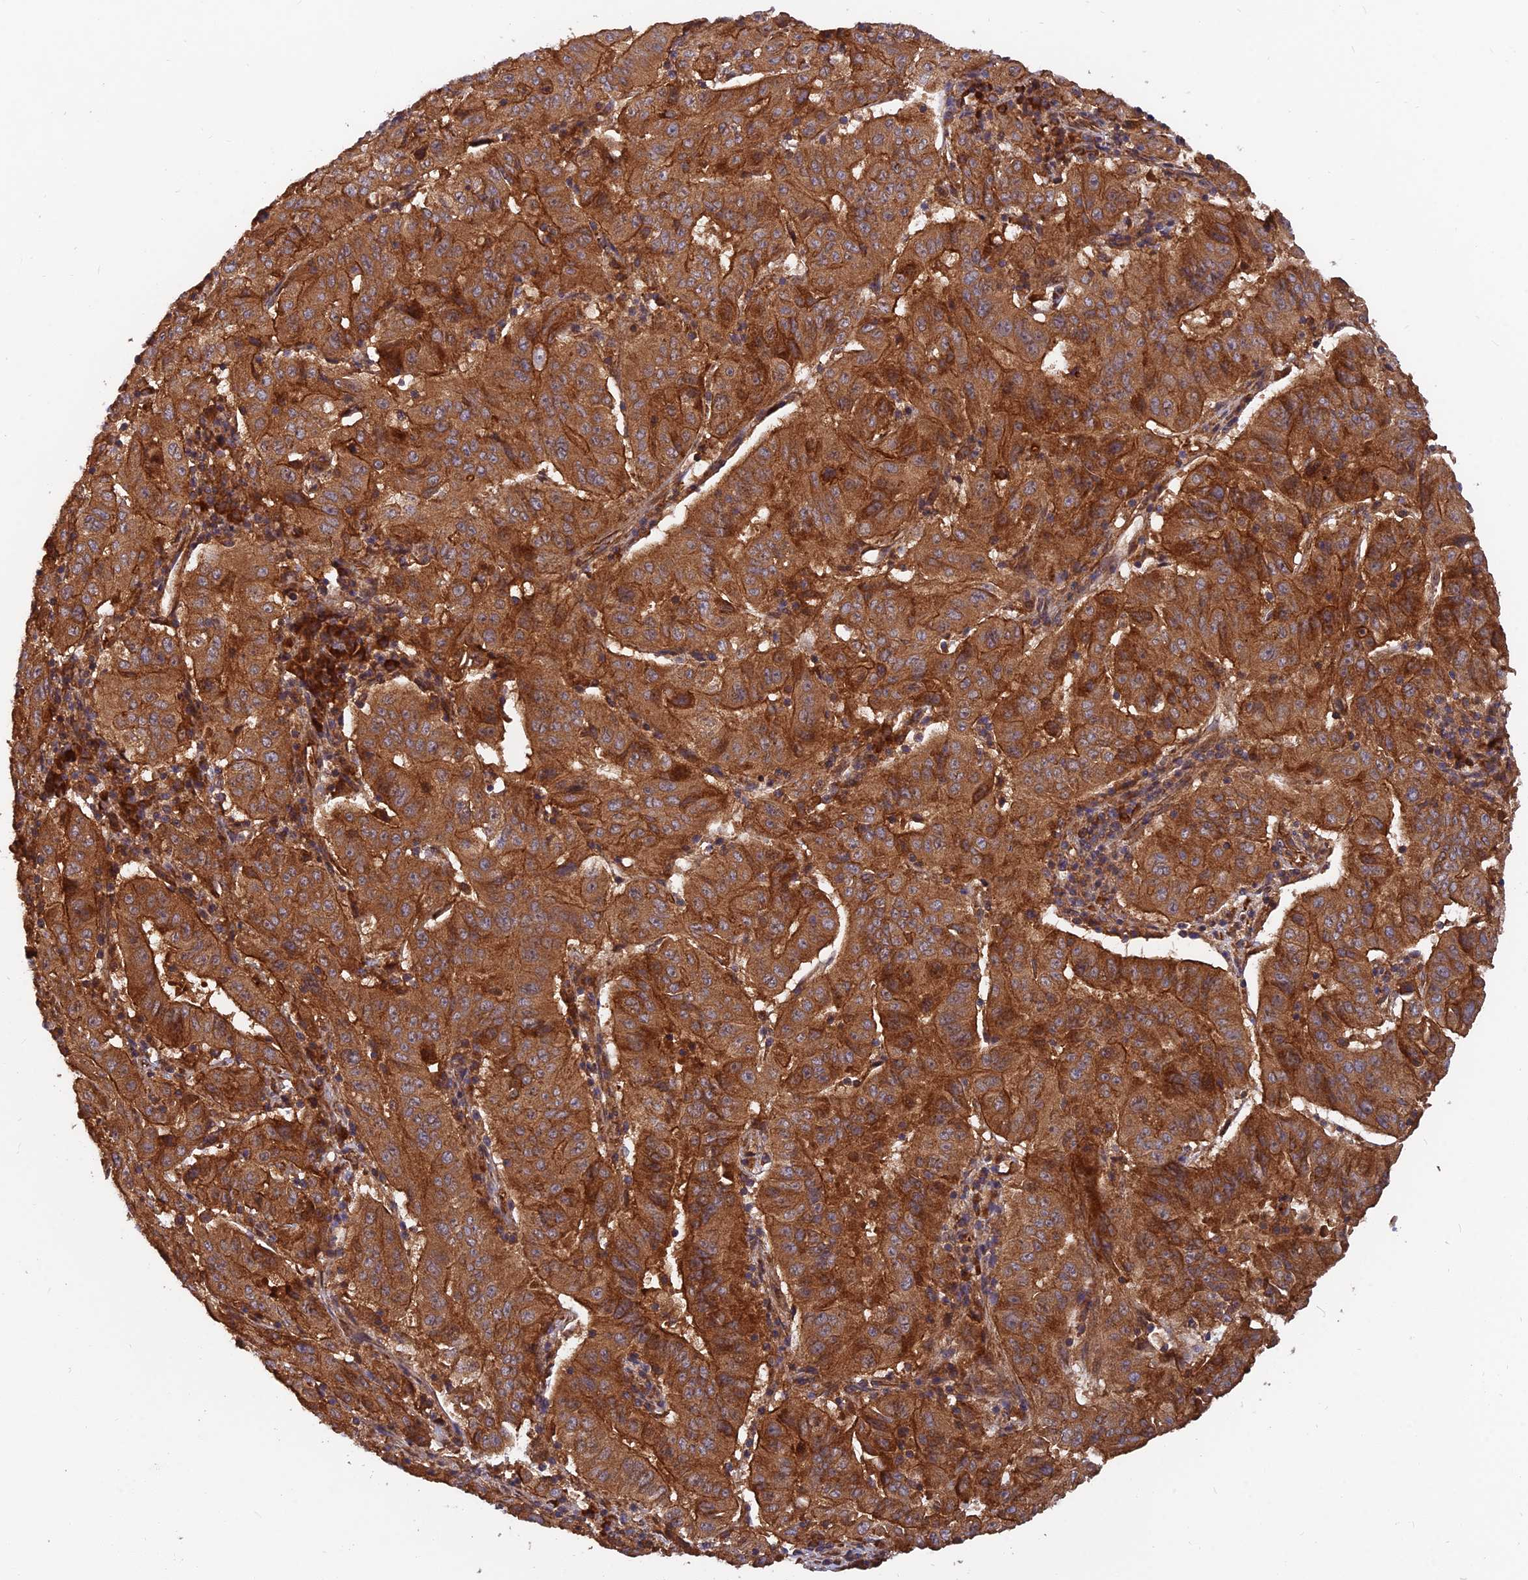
{"staining": {"intensity": "strong", "quantity": ">75%", "location": "cytoplasmic/membranous"}, "tissue": "pancreatic cancer", "cell_type": "Tumor cells", "image_type": "cancer", "snomed": [{"axis": "morphology", "description": "Adenocarcinoma, NOS"}, {"axis": "topography", "description": "Pancreas"}], "caption": "Human adenocarcinoma (pancreatic) stained for a protein (brown) reveals strong cytoplasmic/membranous positive expression in approximately >75% of tumor cells.", "gene": "RELCH", "patient": {"sex": "male", "age": 63}}